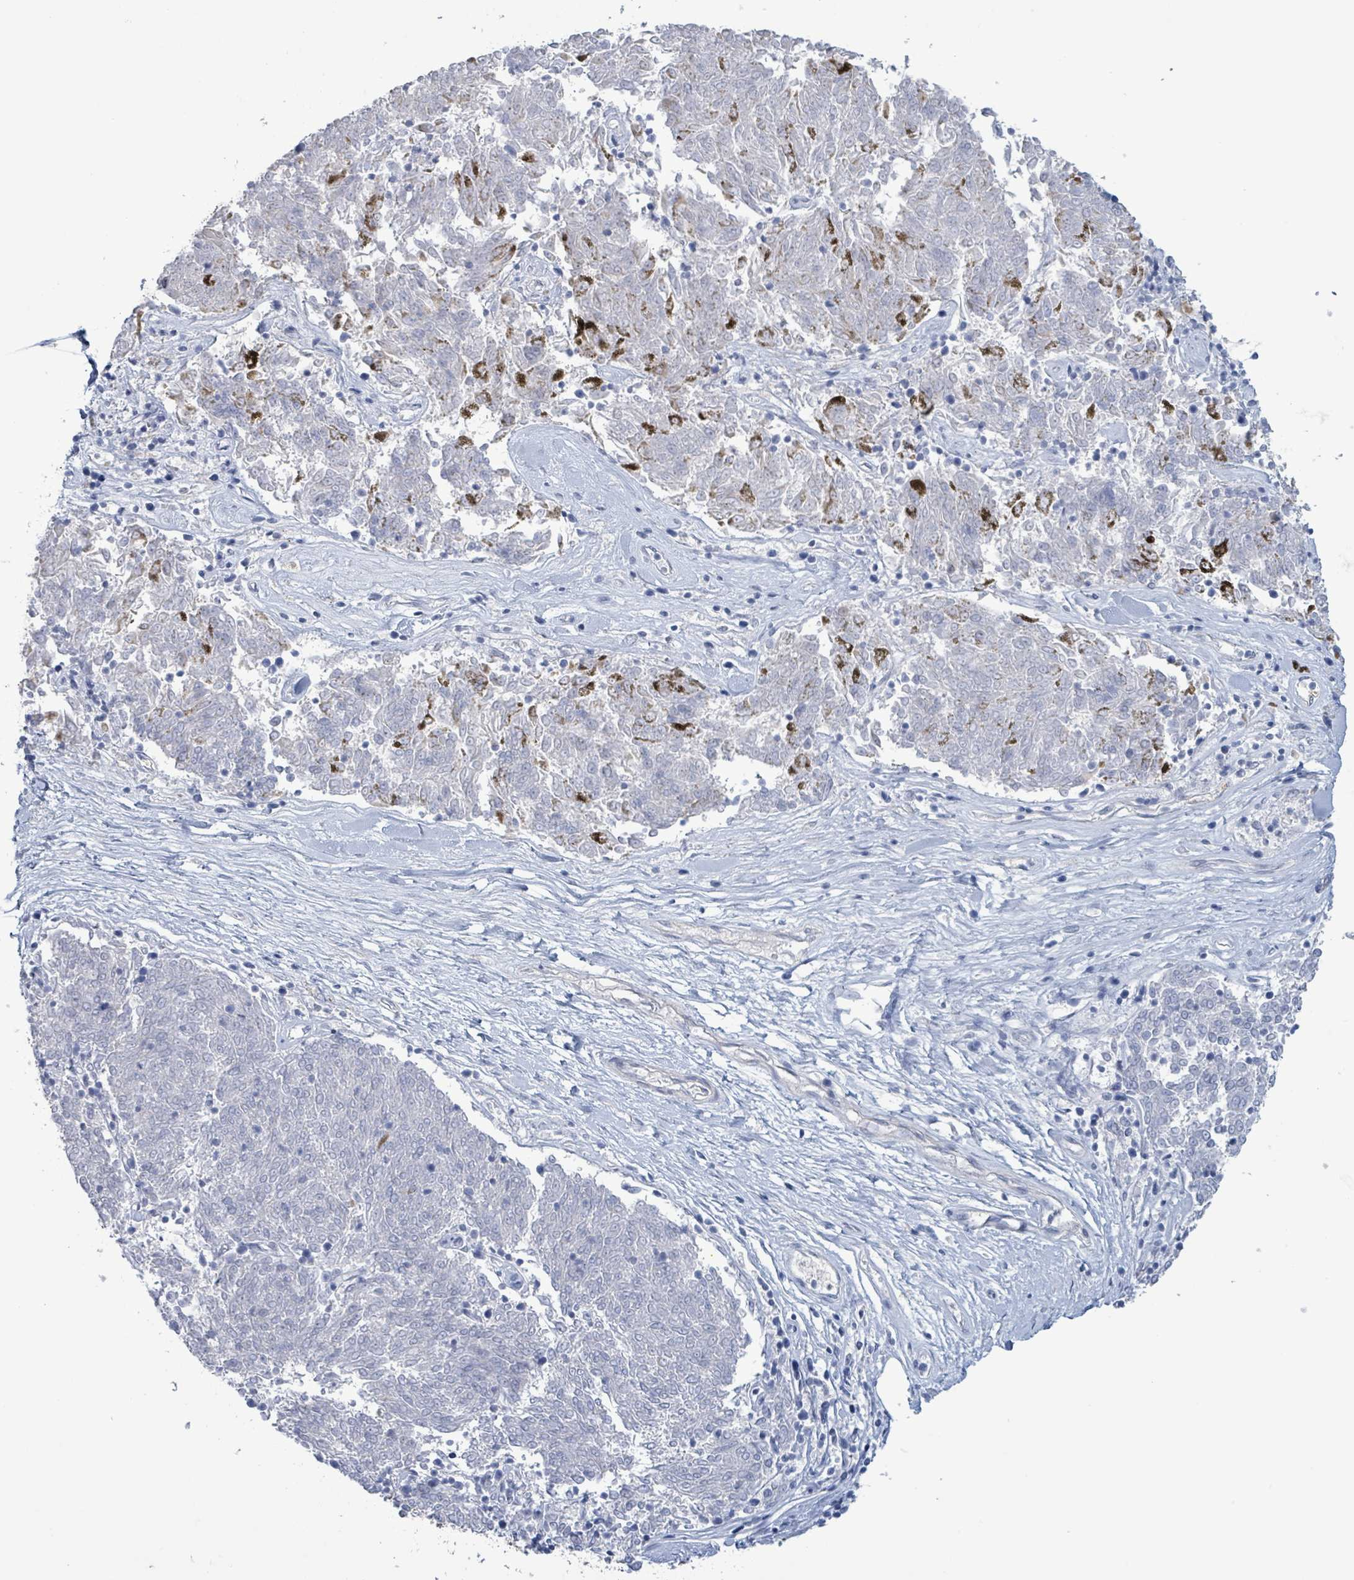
{"staining": {"intensity": "negative", "quantity": "none", "location": "none"}, "tissue": "melanoma", "cell_type": "Tumor cells", "image_type": "cancer", "snomed": [{"axis": "morphology", "description": "Malignant melanoma, NOS"}, {"axis": "topography", "description": "Skin"}], "caption": "Photomicrograph shows no protein positivity in tumor cells of malignant melanoma tissue. (DAB (3,3'-diaminobenzidine) immunohistochemistry (IHC) with hematoxylin counter stain).", "gene": "PKLR", "patient": {"sex": "female", "age": 72}}